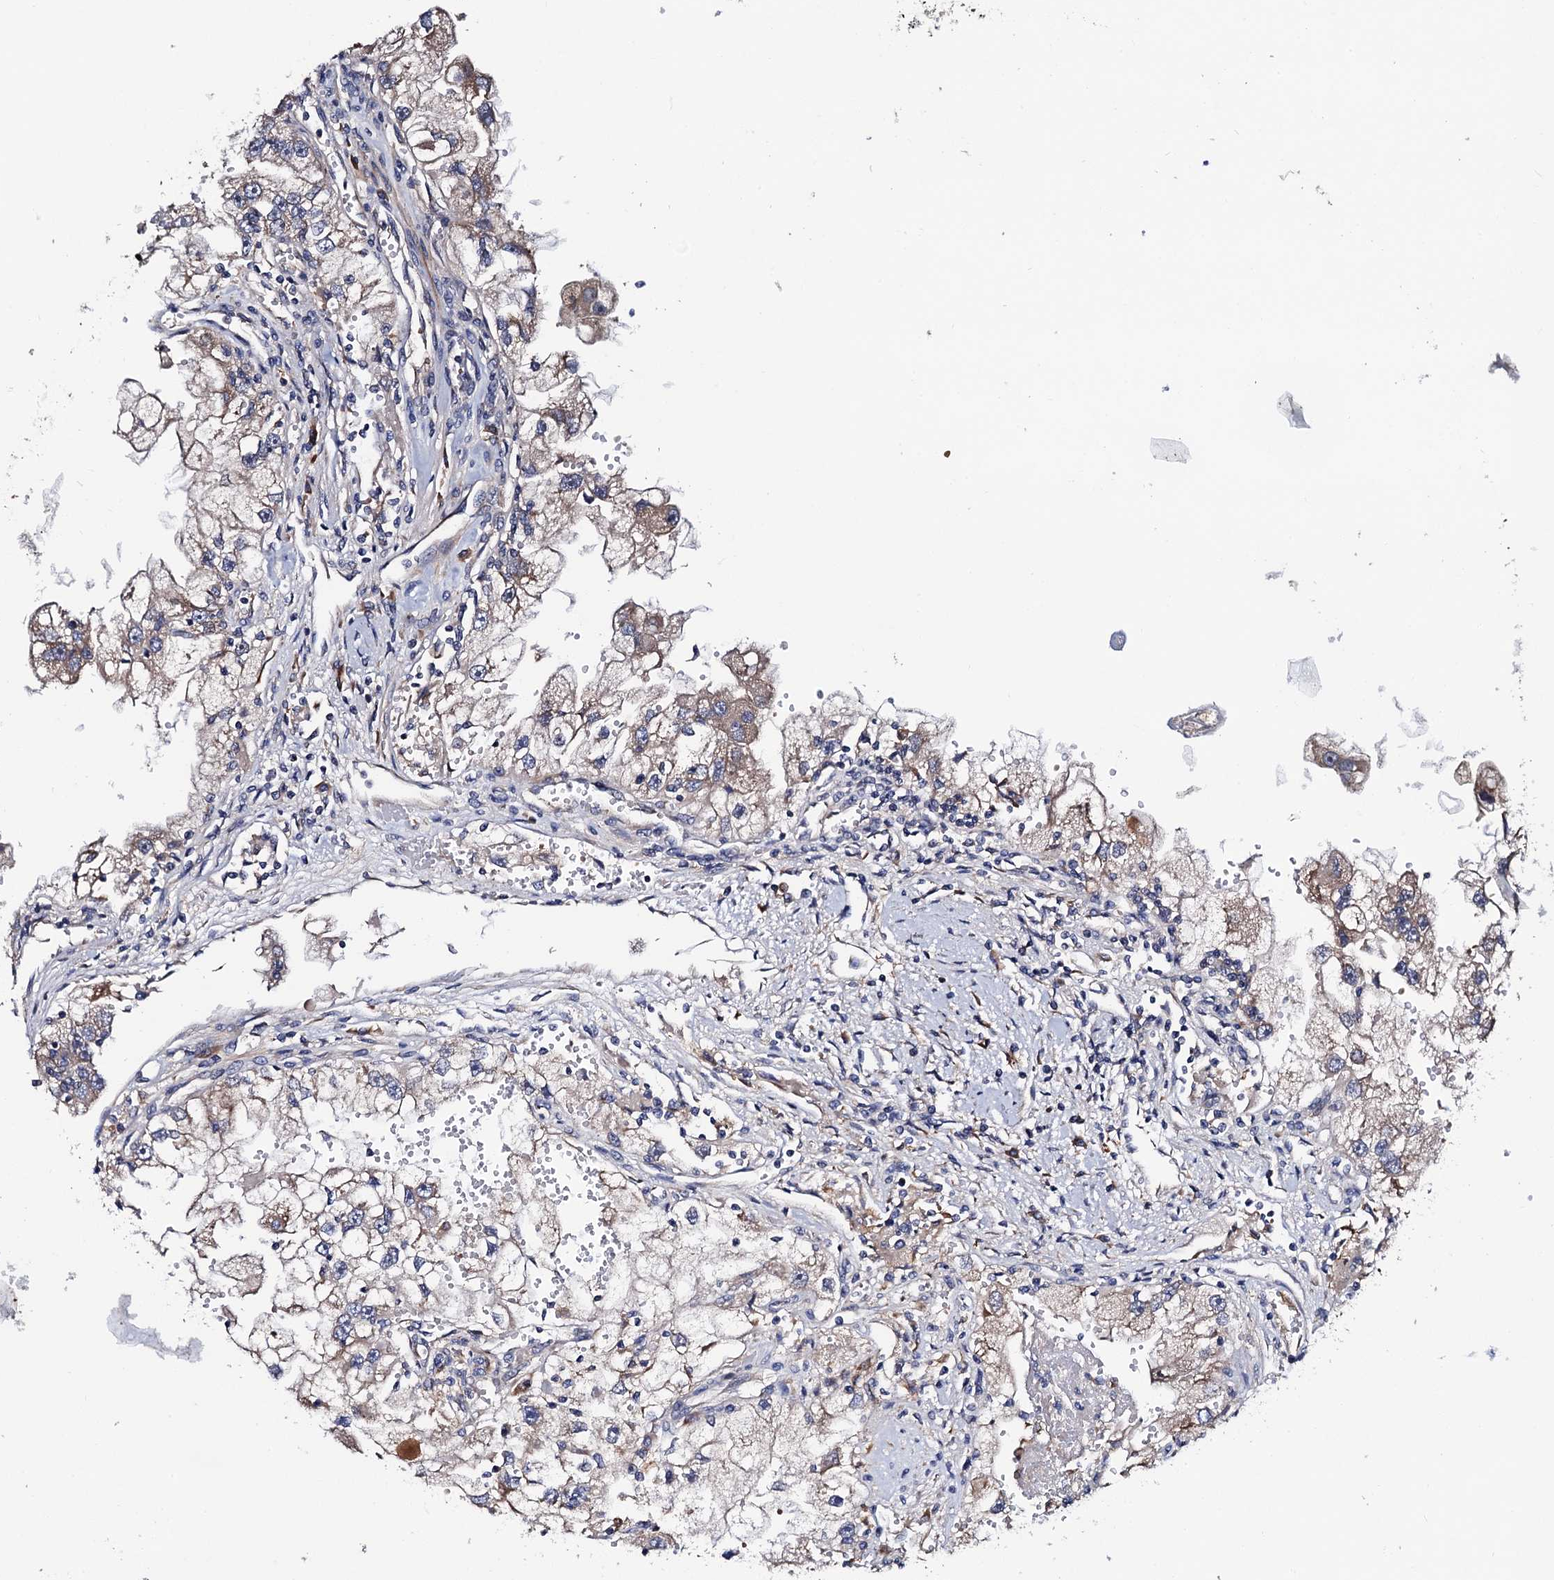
{"staining": {"intensity": "weak", "quantity": "25%-75%", "location": "cytoplasmic/membranous"}, "tissue": "renal cancer", "cell_type": "Tumor cells", "image_type": "cancer", "snomed": [{"axis": "morphology", "description": "Adenocarcinoma, NOS"}, {"axis": "topography", "description": "Kidney"}], "caption": "Brown immunohistochemical staining in renal cancer displays weak cytoplasmic/membranous staining in approximately 25%-75% of tumor cells. (DAB = brown stain, brightfield microscopy at high magnification).", "gene": "TRMT112", "patient": {"sex": "male", "age": 63}}